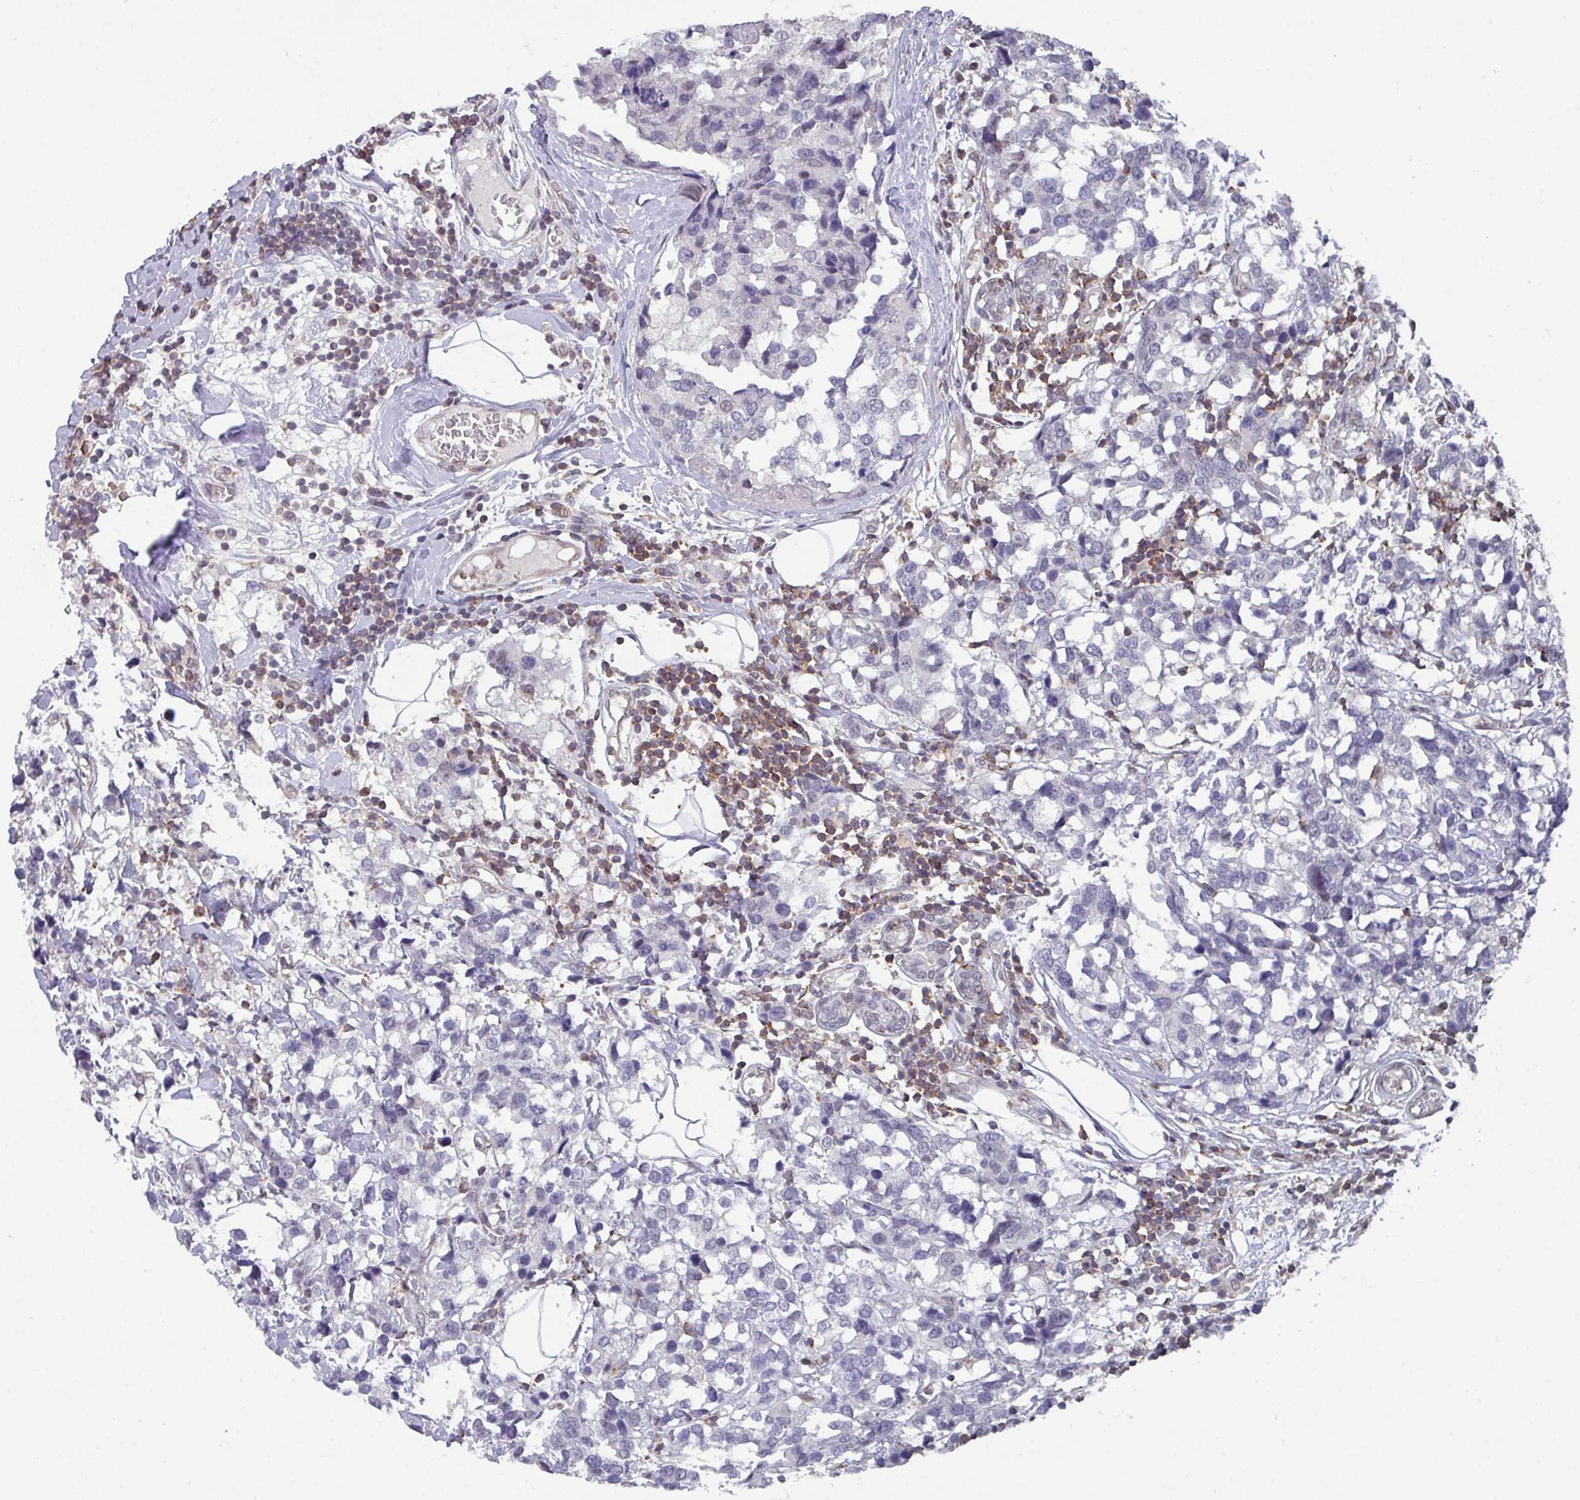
{"staining": {"intensity": "negative", "quantity": "none", "location": "none"}, "tissue": "breast cancer", "cell_type": "Tumor cells", "image_type": "cancer", "snomed": [{"axis": "morphology", "description": "Lobular carcinoma"}, {"axis": "topography", "description": "Breast"}], "caption": "This is an immunohistochemistry photomicrograph of human breast cancer. There is no expression in tumor cells.", "gene": "RASAL3", "patient": {"sex": "female", "age": 59}}